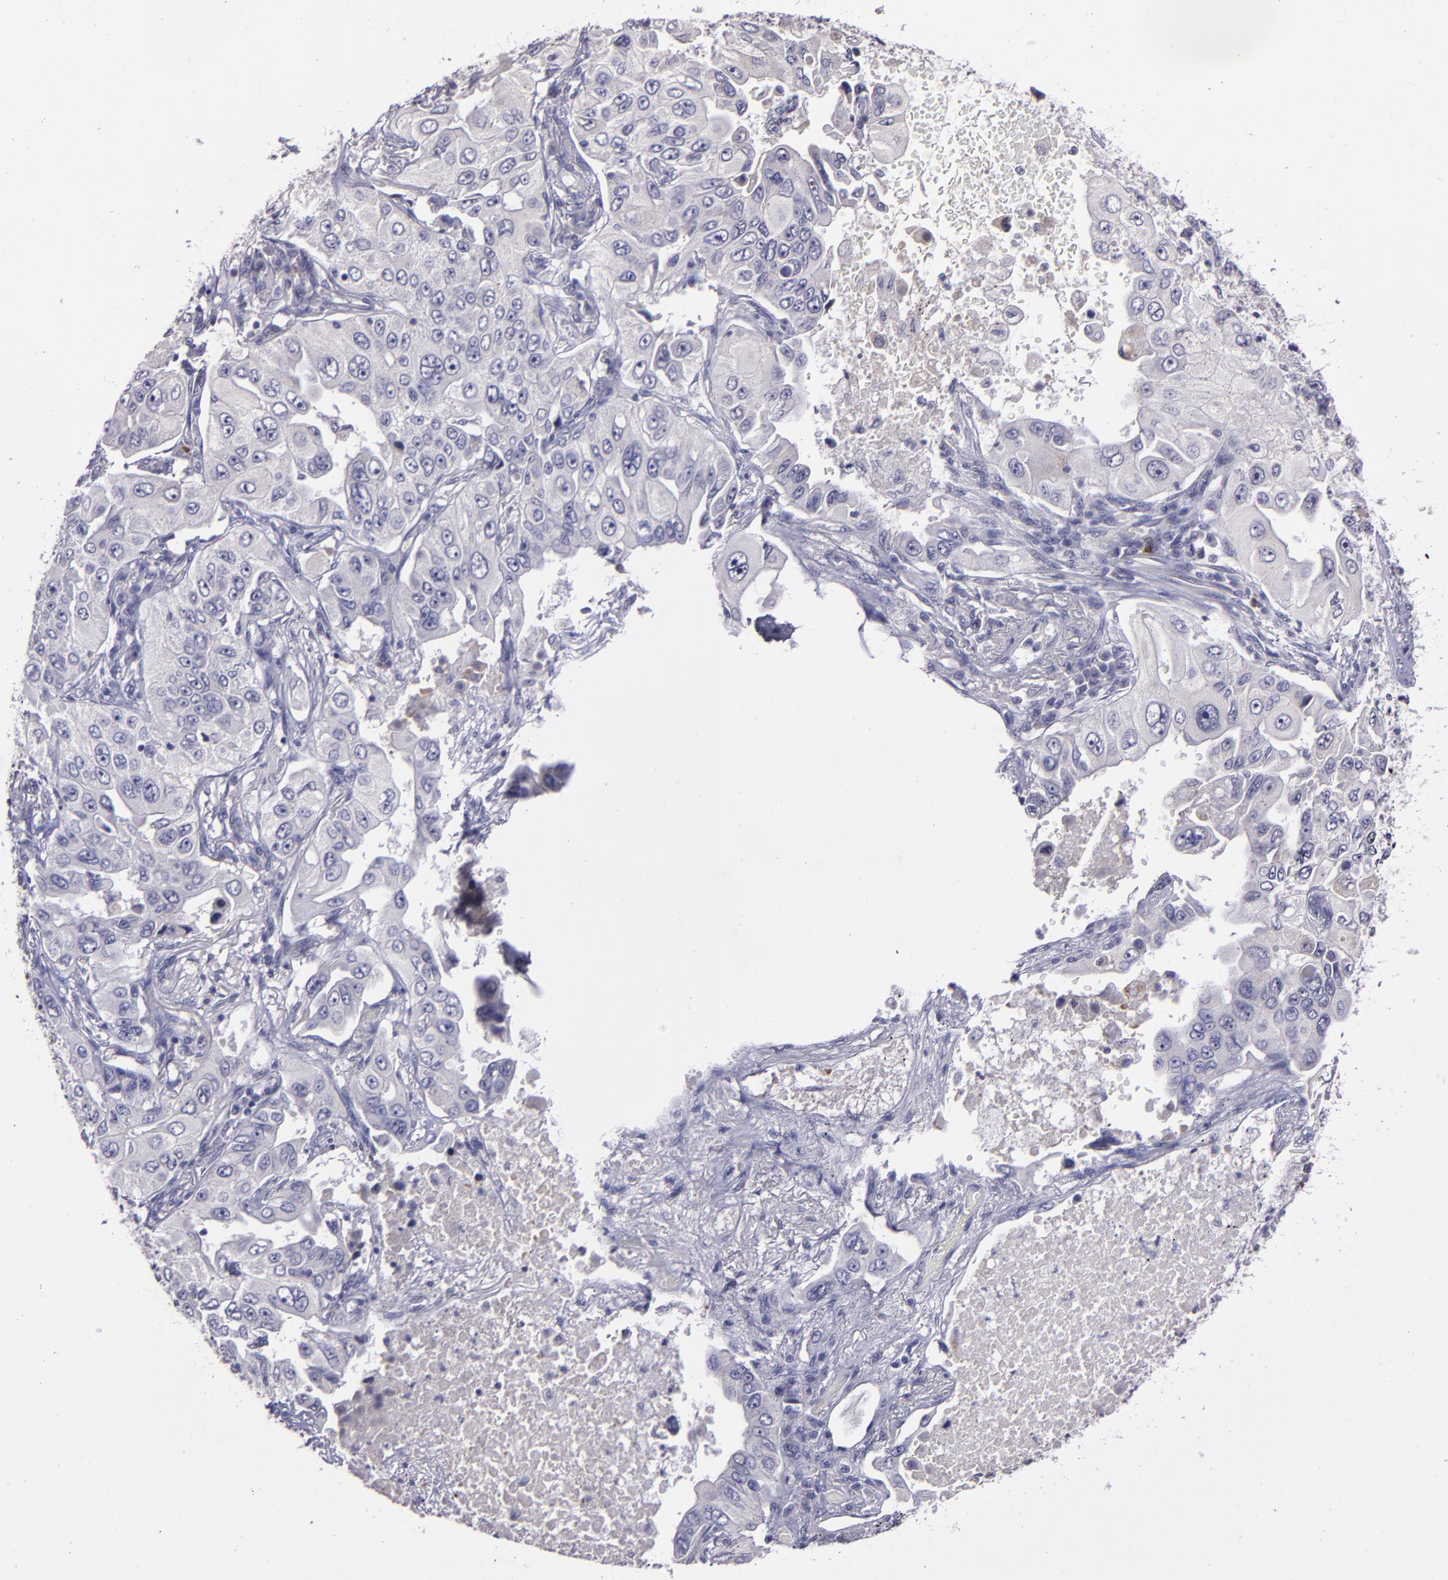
{"staining": {"intensity": "weak", "quantity": "<25%", "location": "cytoplasmic/membranous"}, "tissue": "lung cancer", "cell_type": "Tumor cells", "image_type": "cancer", "snomed": [{"axis": "morphology", "description": "Adenocarcinoma, NOS"}, {"axis": "topography", "description": "Lung"}], "caption": "There is no significant expression in tumor cells of lung cancer.", "gene": "MASP1", "patient": {"sex": "male", "age": 84}}